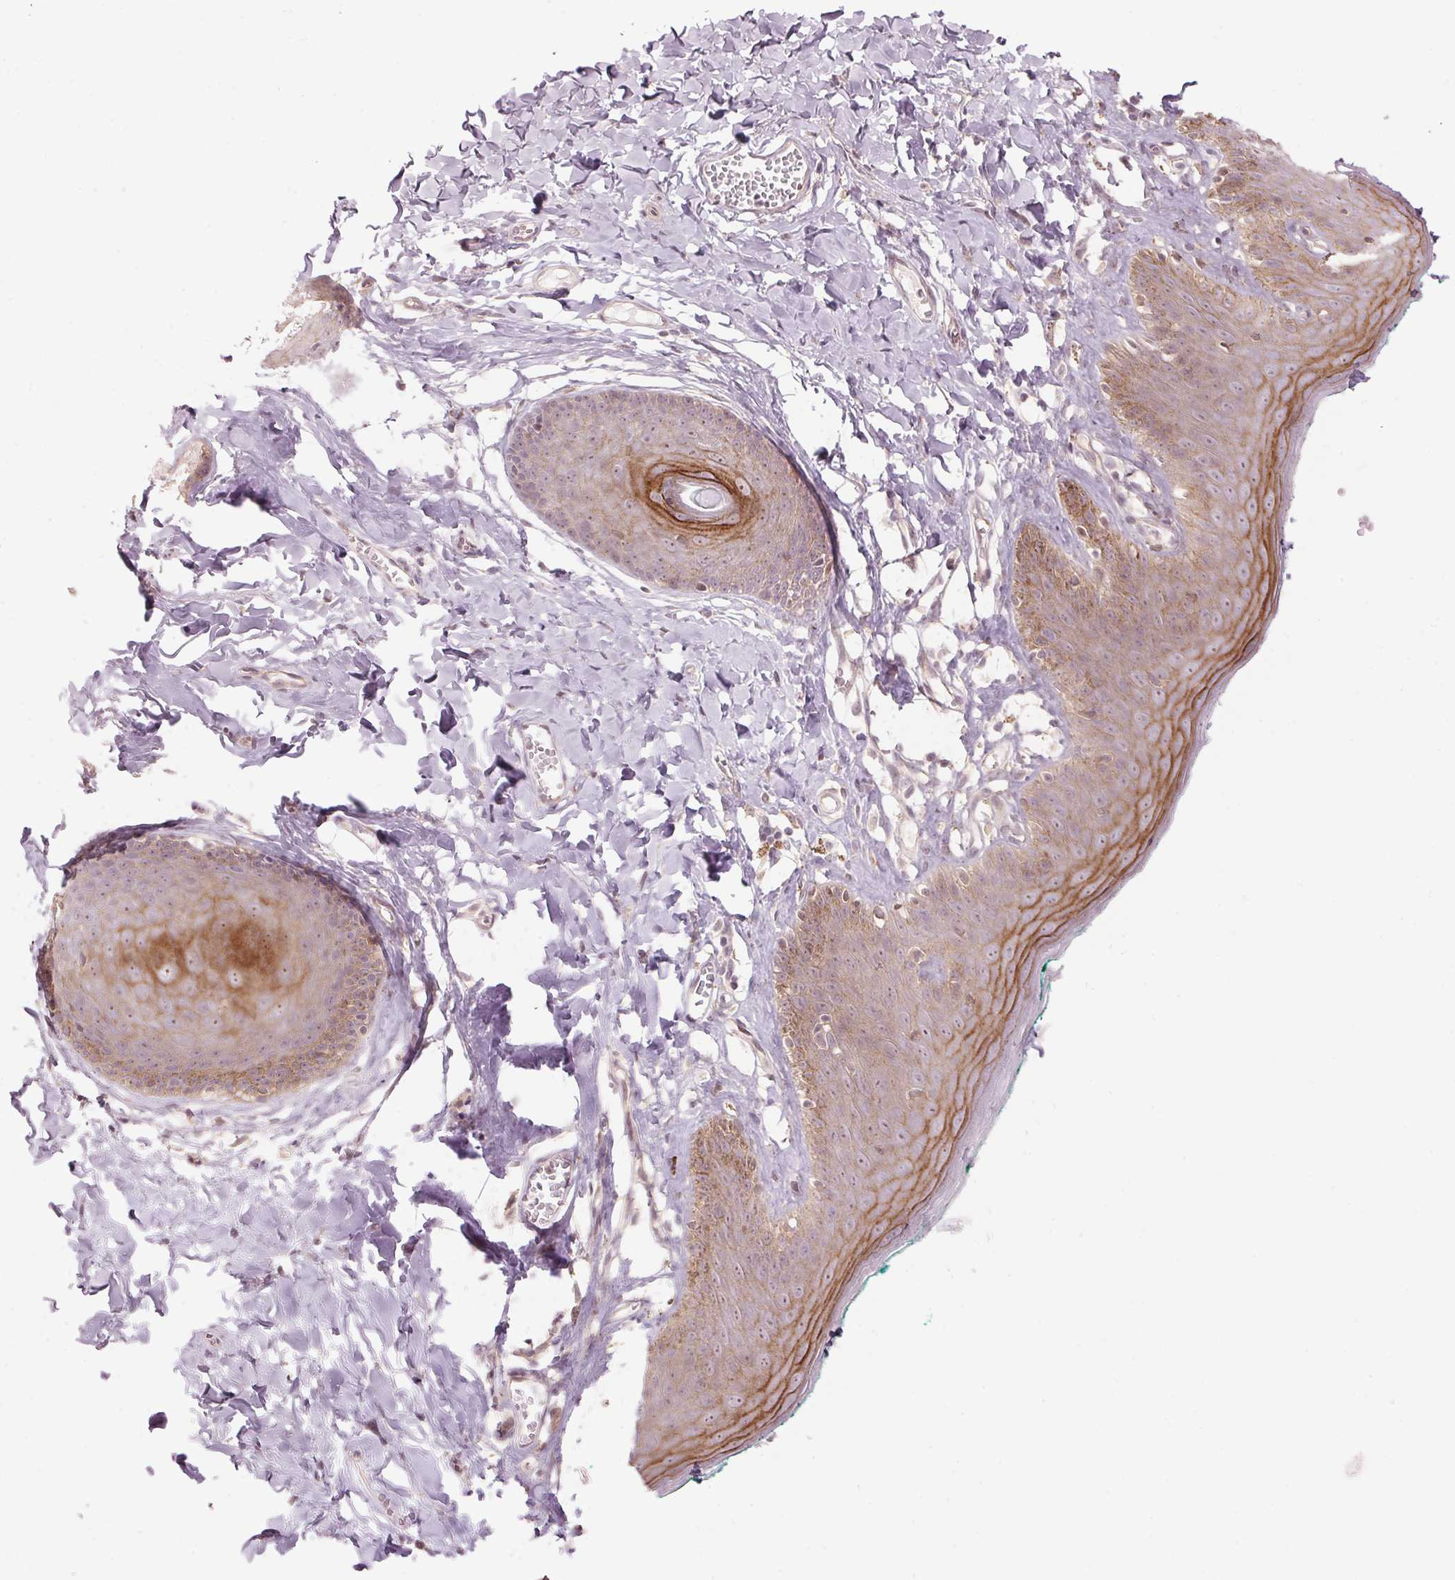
{"staining": {"intensity": "moderate", "quantity": "25%-75%", "location": "cytoplasmic/membranous"}, "tissue": "skin", "cell_type": "Epidermal cells", "image_type": "normal", "snomed": [{"axis": "morphology", "description": "Normal tissue, NOS"}, {"axis": "topography", "description": "Vulva"}, {"axis": "topography", "description": "Peripheral nerve tissue"}], "caption": "This micrograph reveals IHC staining of benign human skin, with medium moderate cytoplasmic/membranous expression in approximately 25%-75% of epidermal cells.", "gene": "TMED6", "patient": {"sex": "female", "age": 66}}